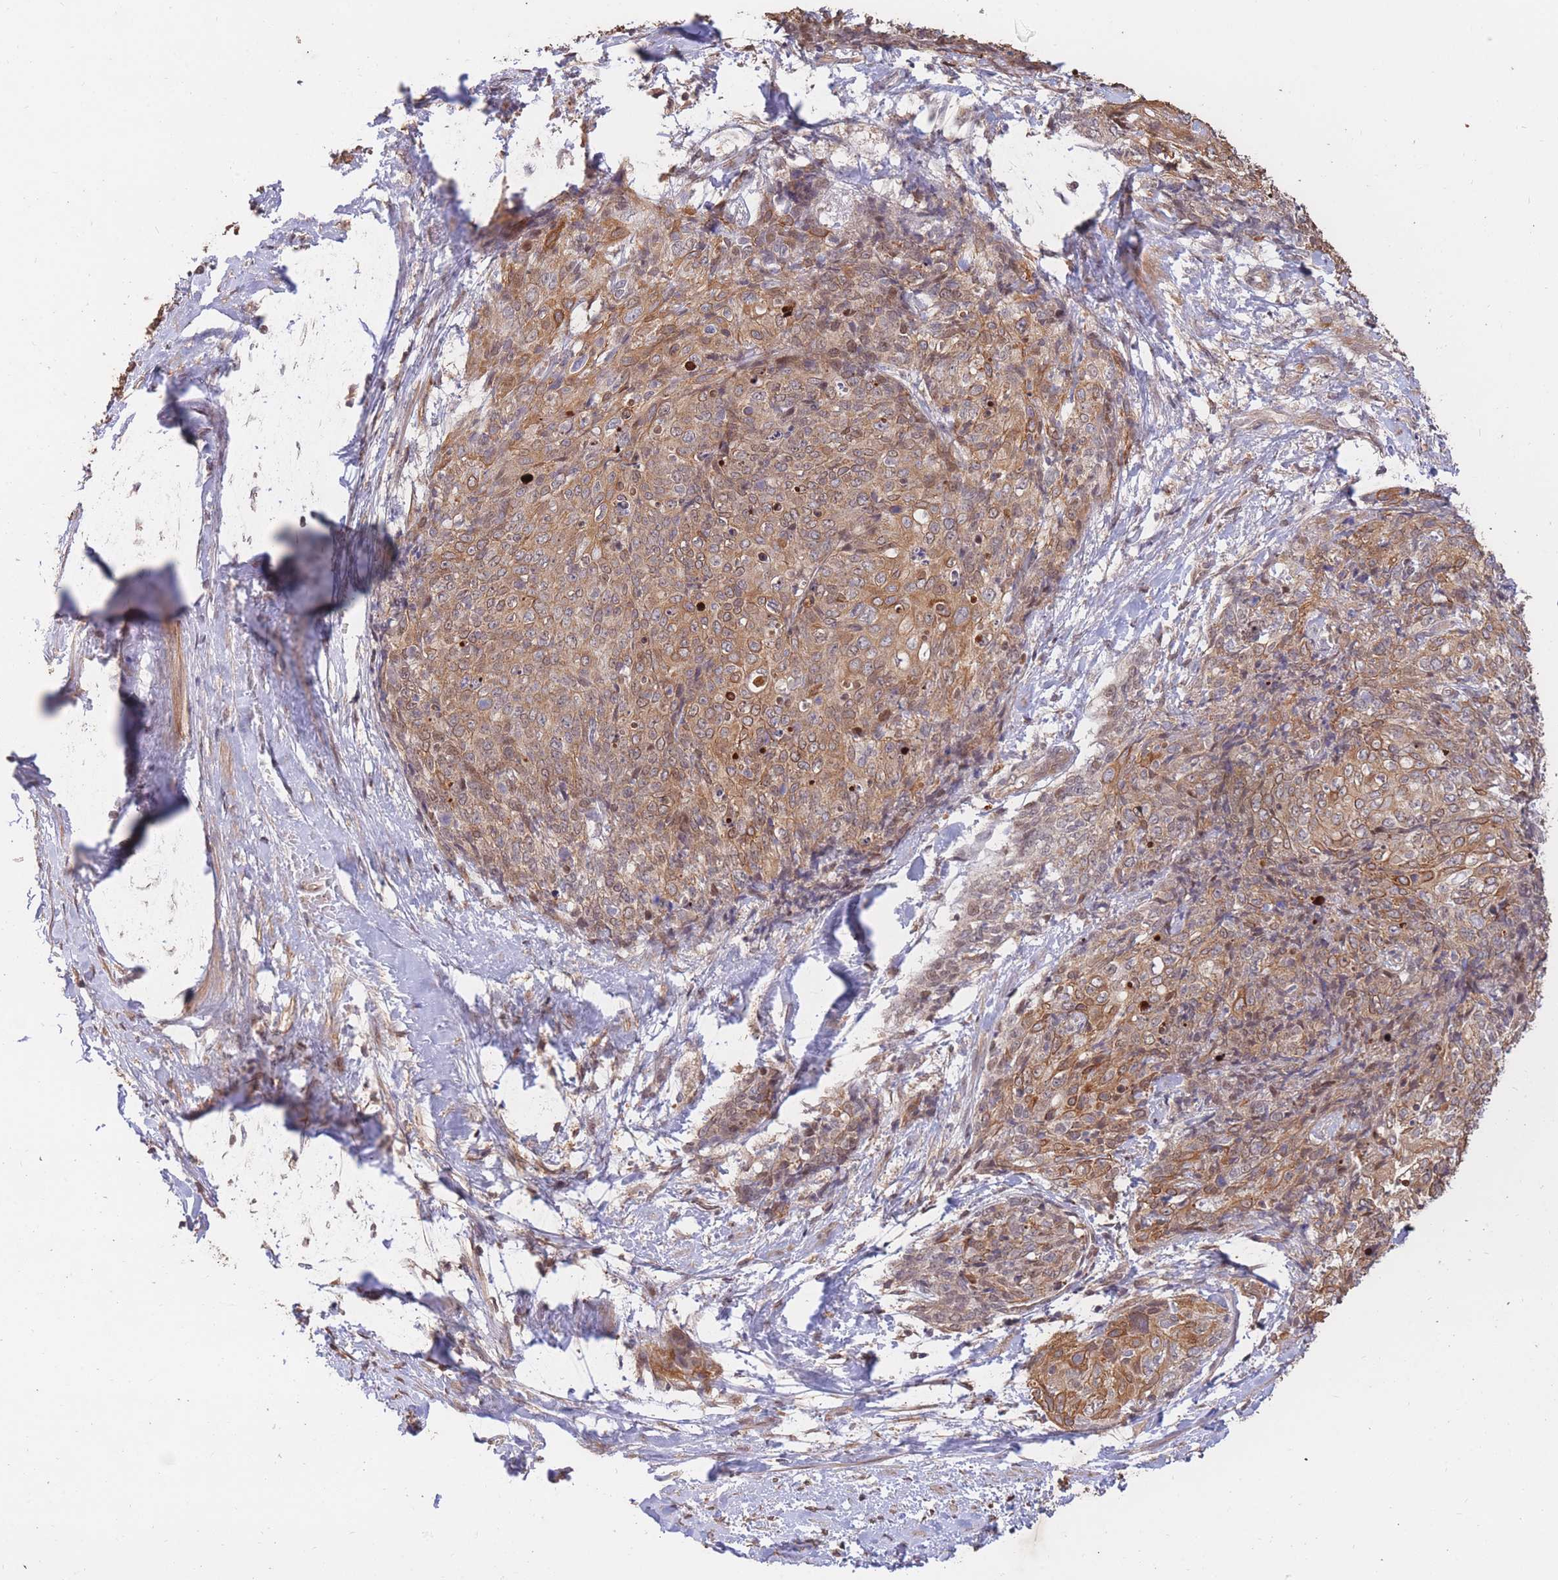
{"staining": {"intensity": "moderate", "quantity": ">75%", "location": "cytoplasmic/membranous"}, "tissue": "skin cancer", "cell_type": "Tumor cells", "image_type": "cancer", "snomed": [{"axis": "morphology", "description": "Squamous cell carcinoma, NOS"}, {"axis": "topography", "description": "Skin"}, {"axis": "topography", "description": "Vulva"}], "caption": "Skin squamous cell carcinoma stained with a brown dye exhibits moderate cytoplasmic/membranous positive positivity in approximately >75% of tumor cells.", "gene": "RGS14", "patient": {"sex": "female", "age": 85}}